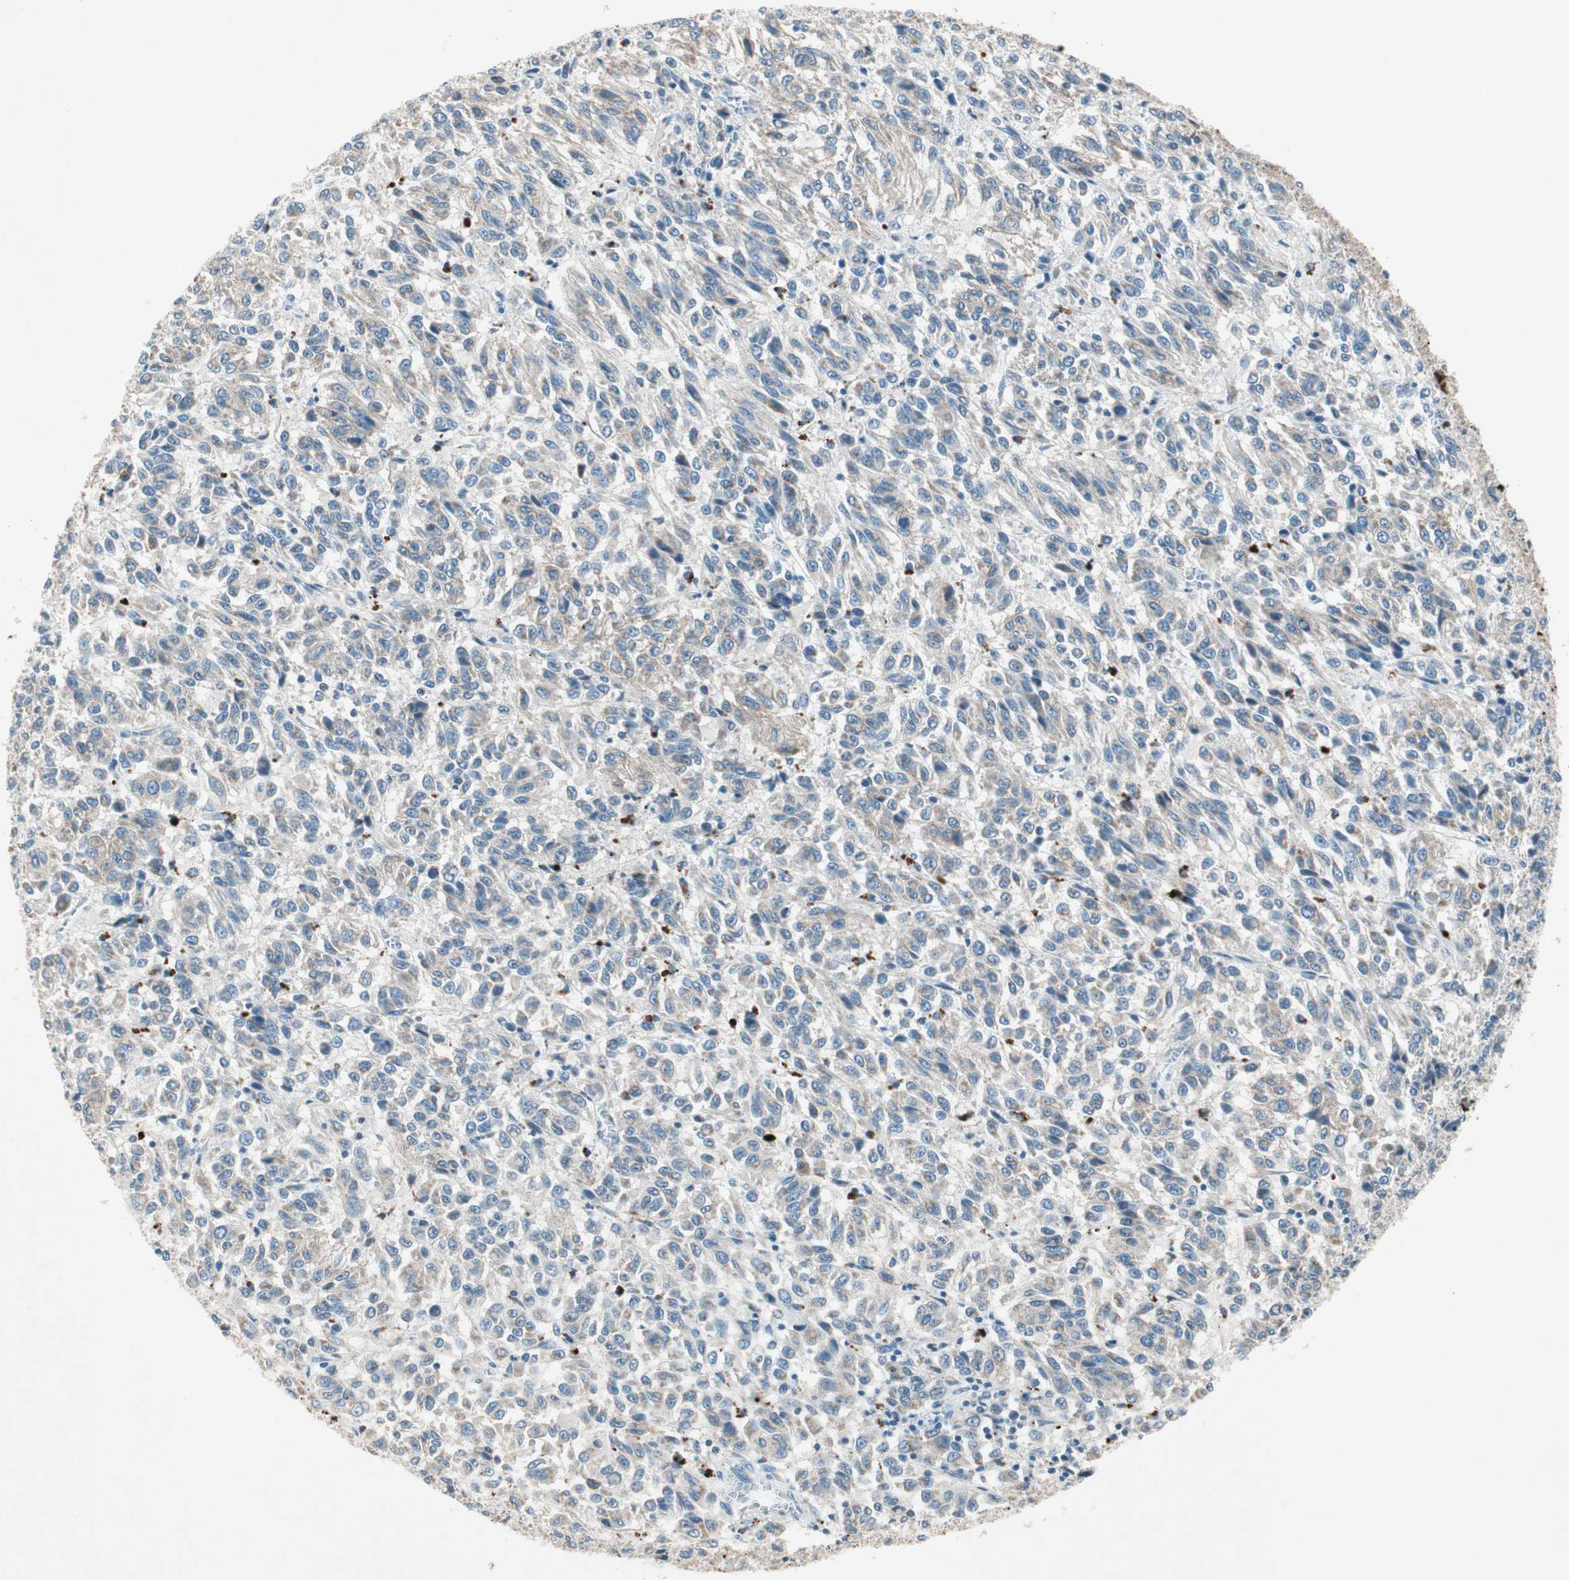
{"staining": {"intensity": "weak", "quantity": "<25%", "location": "cytoplasmic/membranous"}, "tissue": "melanoma", "cell_type": "Tumor cells", "image_type": "cancer", "snomed": [{"axis": "morphology", "description": "Malignant melanoma, Metastatic site"}, {"axis": "topography", "description": "Lung"}], "caption": "Histopathology image shows no protein staining in tumor cells of malignant melanoma (metastatic site) tissue.", "gene": "NKAIN1", "patient": {"sex": "male", "age": 64}}